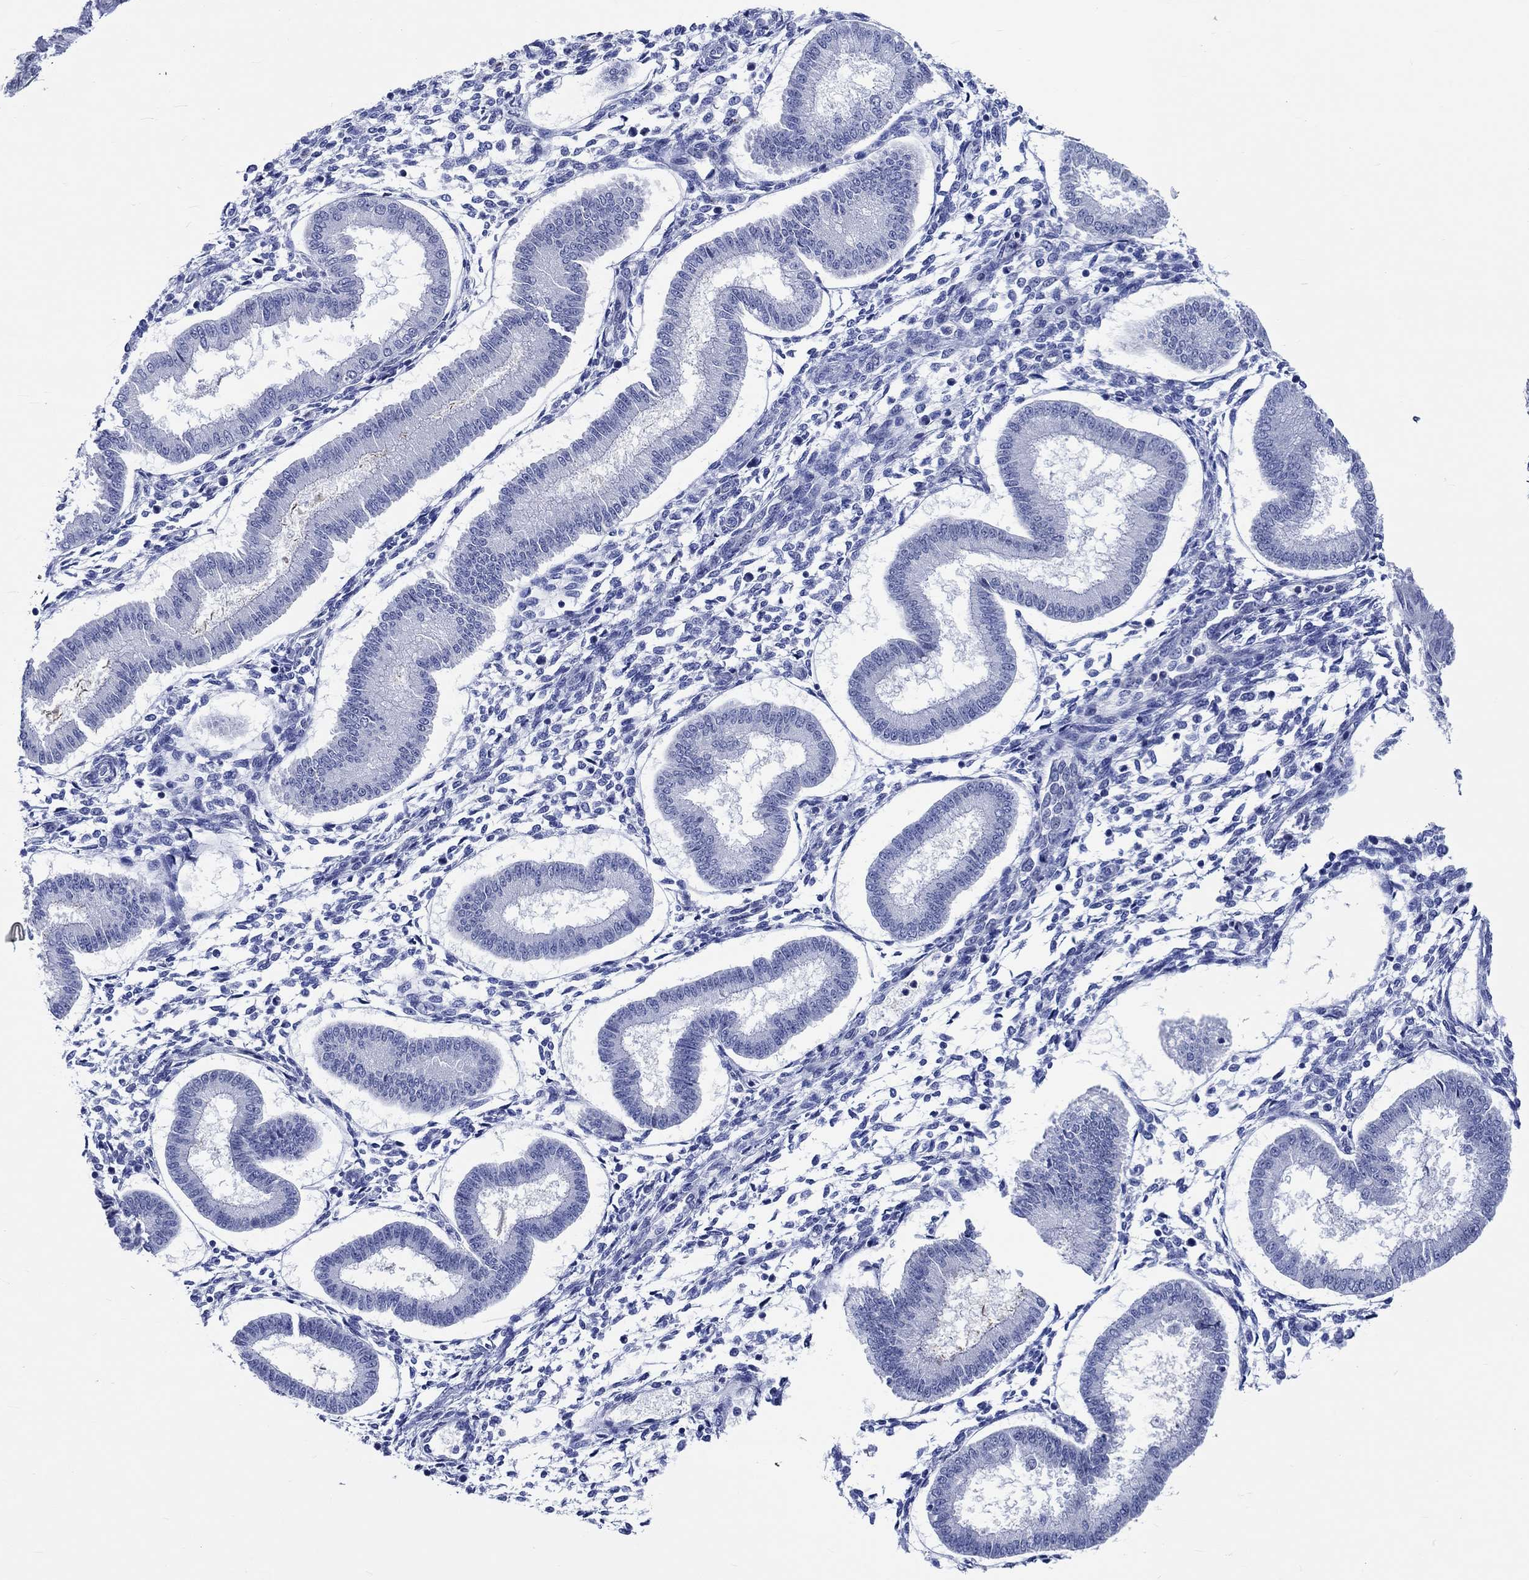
{"staining": {"intensity": "negative", "quantity": "none", "location": "none"}, "tissue": "endometrium", "cell_type": "Cells in endometrial stroma", "image_type": "normal", "snomed": [{"axis": "morphology", "description": "Normal tissue, NOS"}, {"axis": "topography", "description": "Endometrium"}], "caption": "The micrograph reveals no staining of cells in endometrial stroma in benign endometrium. (Stains: DAB immunohistochemistry with hematoxylin counter stain, Microscopy: brightfield microscopy at high magnification).", "gene": "ZNF446", "patient": {"sex": "female", "age": 43}}